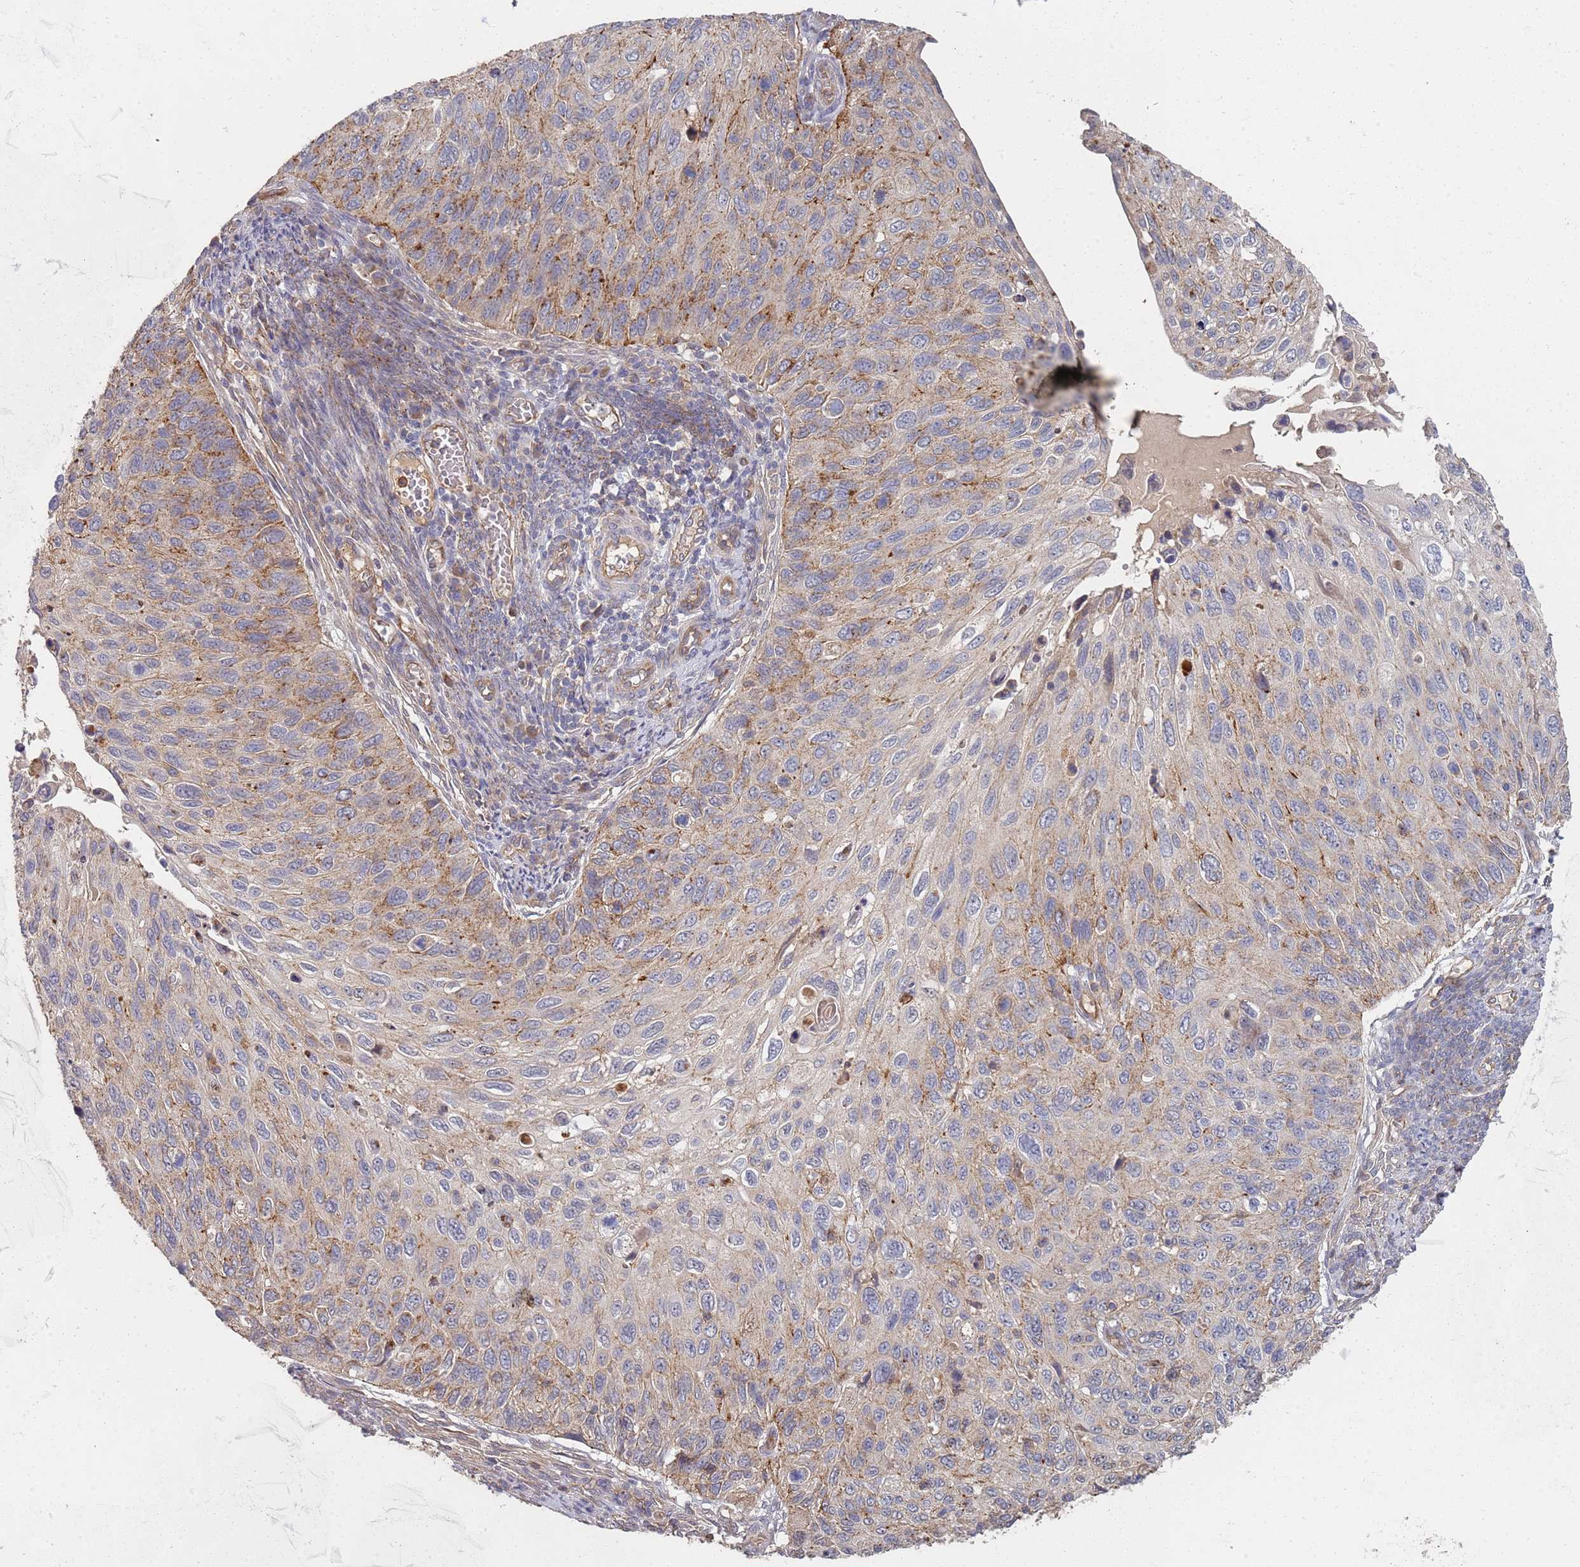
{"staining": {"intensity": "moderate", "quantity": "<25%", "location": "cytoplasmic/membranous"}, "tissue": "cervical cancer", "cell_type": "Tumor cells", "image_type": "cancer", "snomed": [{"axis": "morphology", "description": "Squamous cell carcinoma, NOS"}, {"axis": "topography", "description": "Cervix"}], "caption": "Human cervical squamous cell carcinoma stained for a protein (brown) reveals moderate cytoplasmic/membranous positive staining in about <25% of tumor cells.", "gene": "ABCB6", "patient": {"sex": "female", "age": 70}}